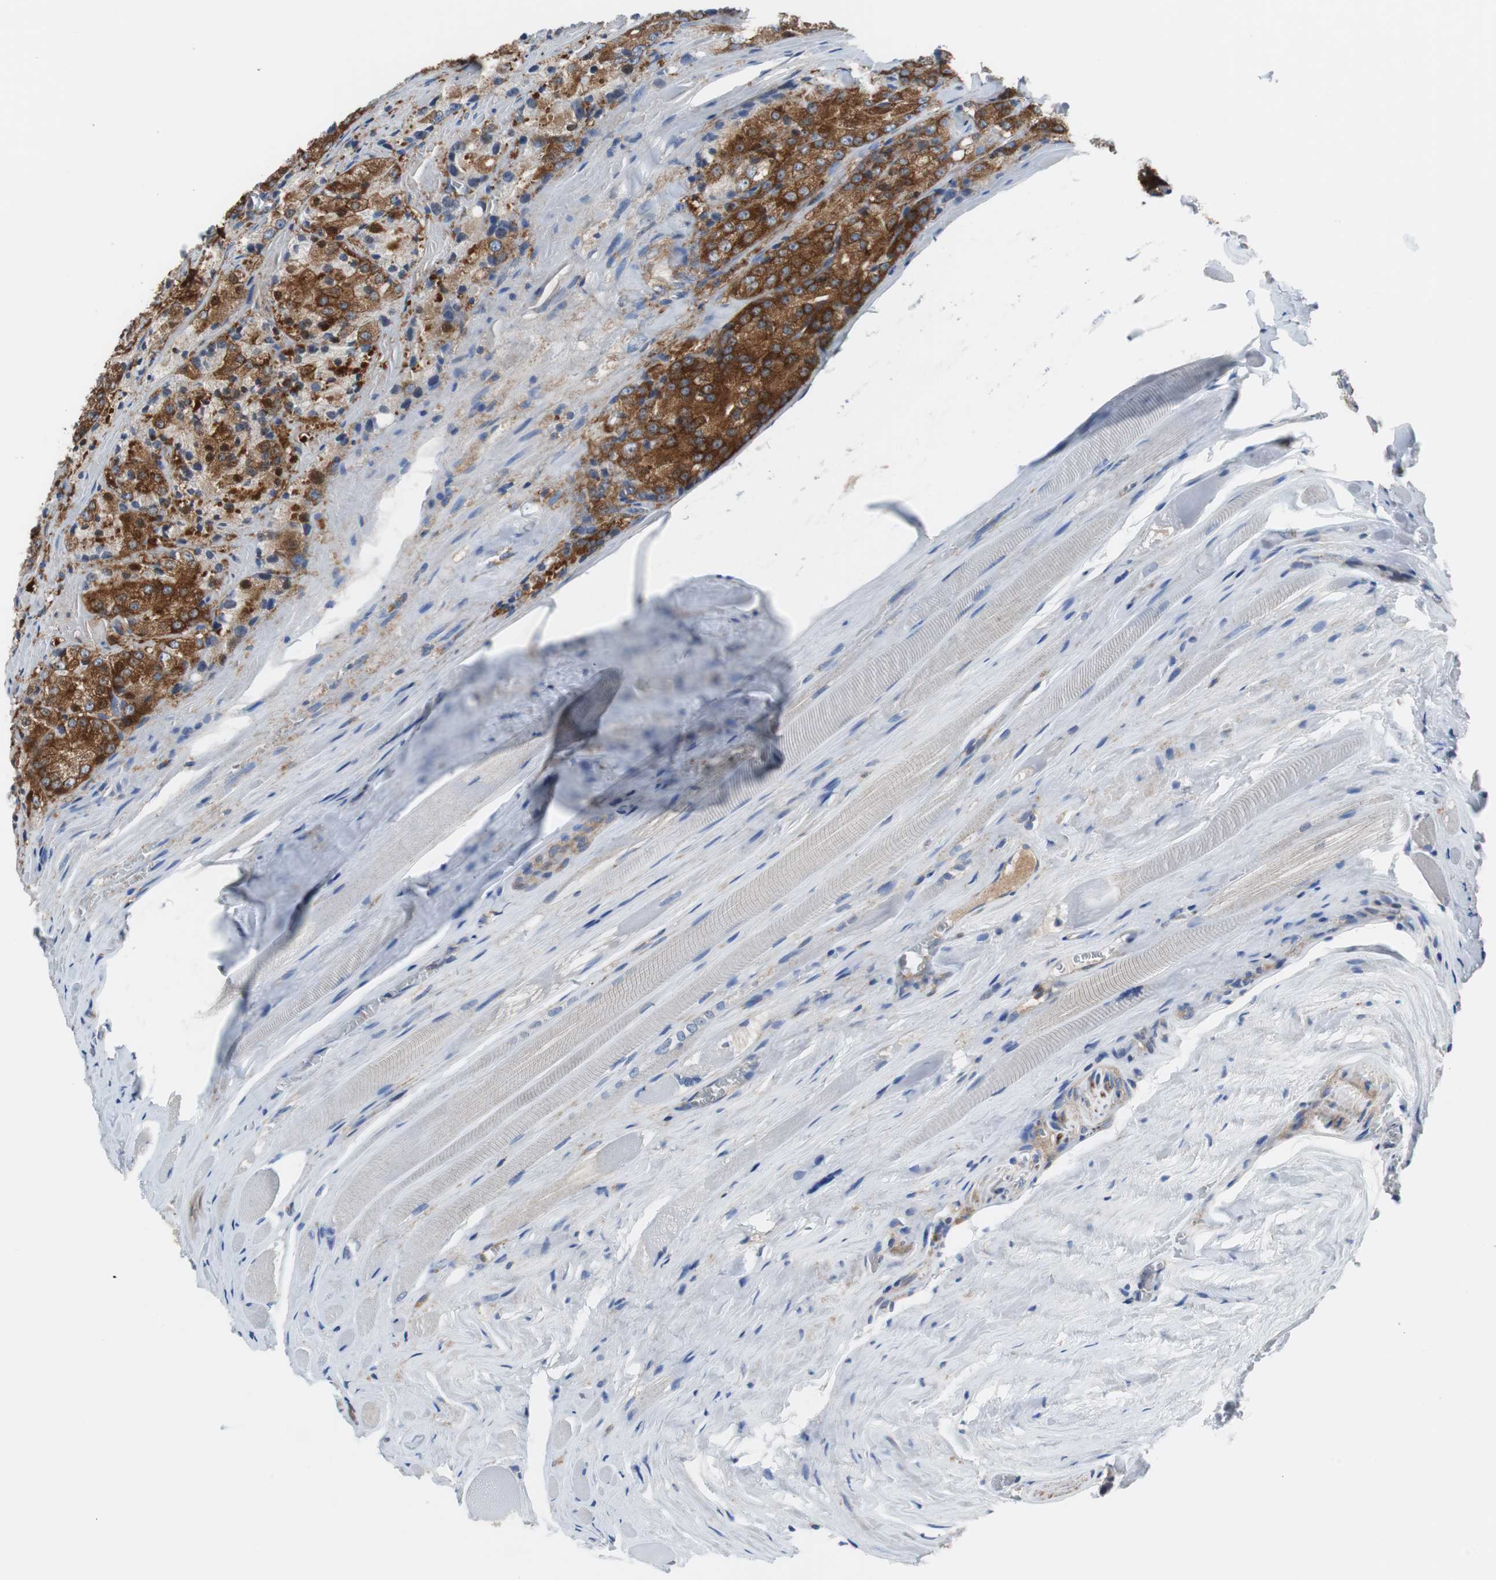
{"staining": {"intensity": "strong", "quantity": ">75%", "location": "cytoplasmic/membranous"}, "tissue": "prostate cancer", "cell_type": "Tumor cells", "image_type": "cancer", "snomed": [{"axis": "morphology", "description": "Adenocarcinoma, Low grade"}, {"axis": "topography", "description": "Prostate"}], "caption": "Immunohistochemical staining of prostate cancer (low-grade adenocarcinoma) reveals high levels of strong cytoplasmic/membranous protein expression in about >75% of tumor cells.", "gene": "BRAF", "patient": {"sex": "male", "age": 64}}